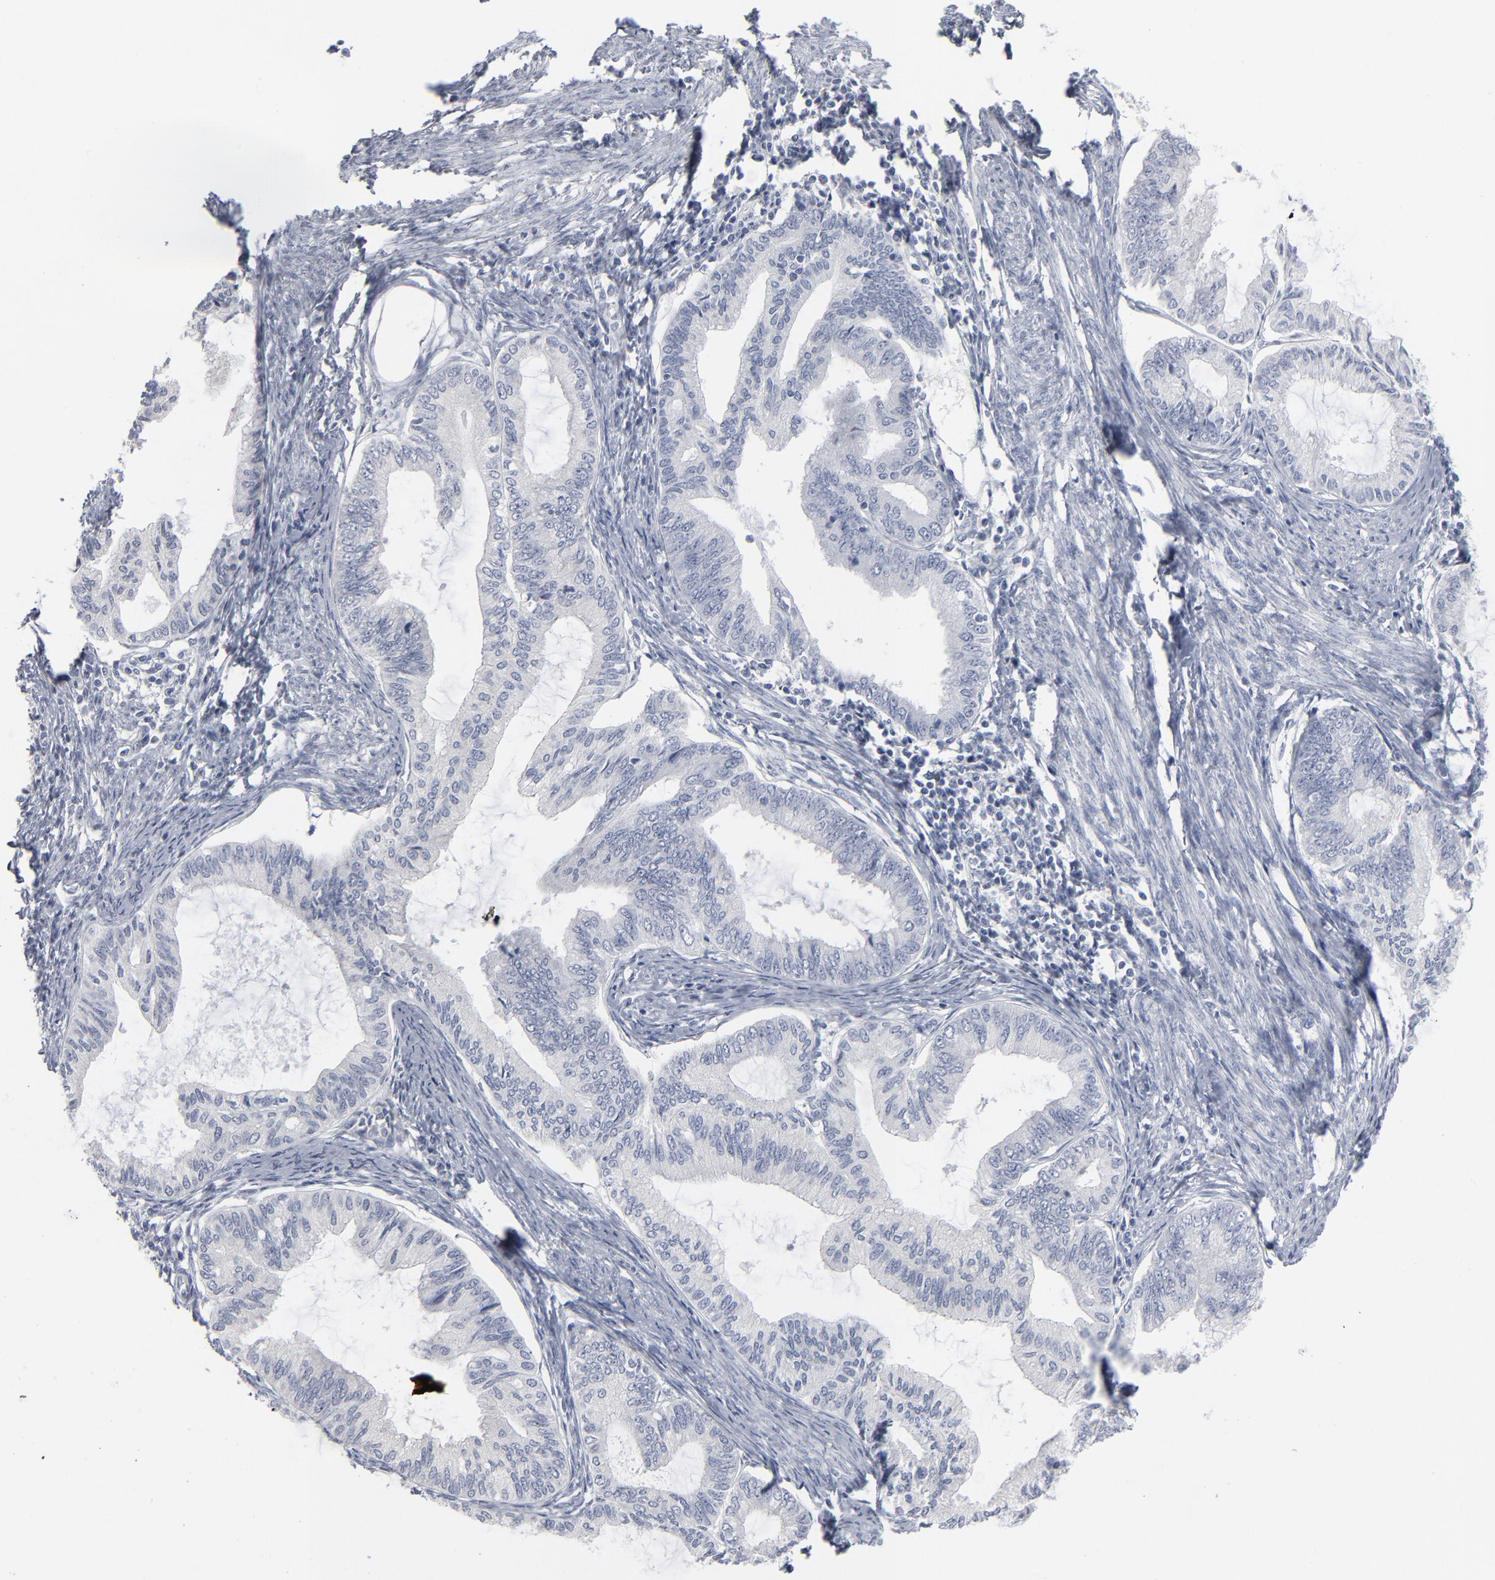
{"staining": {"intensity": "negative", "quantity": "none", "location": "none"}, "tissue": "endometrial cancer", "cell_type": "Tumor cells", "image_type": "cancer", "snomed": [{"axis": "morphology", "description": "Adenocarcinoma, NOS"}, {"axis": "topography", "description": "Endometrium"}], "caption": "Immunohistochemistry histopathology image of neoplastic tissue: human endometrial adenocarcinoma stained with DAB displays no significant protein positivity in tumor cells. (DAB immunohistochemistry with hematoxylin counter stain).", "gene": "PAGE1", "patient": {"sex": "female", "age": 86}}